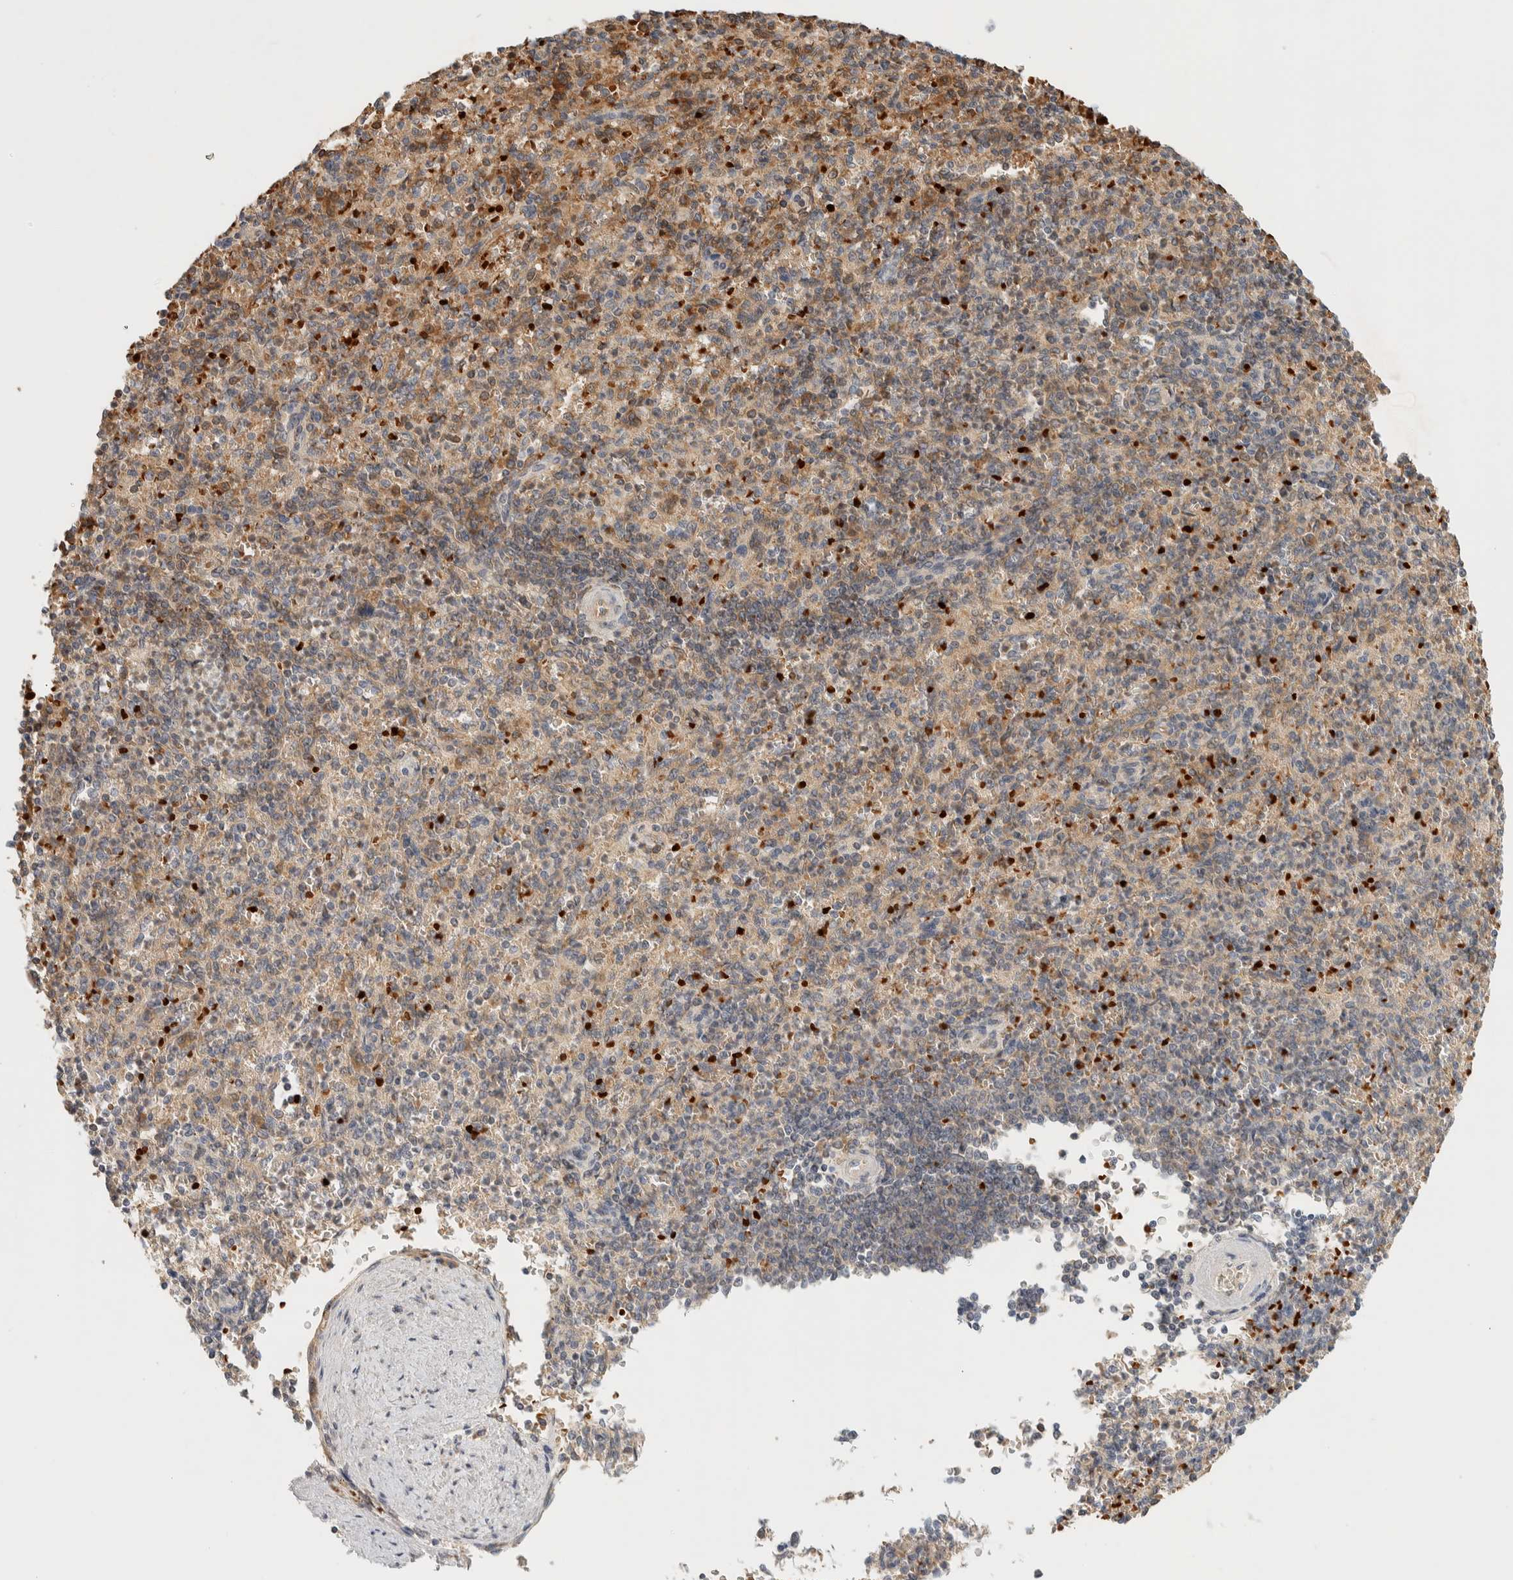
{"staining": {"intensity": "strong", "quantity": "25%-75%", "location": "cytoplasmic/membranous"}, "tissue": "spleen", "cell_type": "Cells in red pulp", "image_type": "normal", "snomed": [{"axis": "morphology", "description": "Normal tissue, NOS"}, {"axis": "topography", "description": "Spleen"}], "caption": "DAB immunohistochemical staining of benign spleen exhibits strong cytoplasmic/membranous protein expression in approximately 25%-75% of cells in red pulp. The protein of interest is shown in brown color, while the nuclei are stained blue.", "gene": "TTI2", "patient": {"sex": "female", "age": 74}}